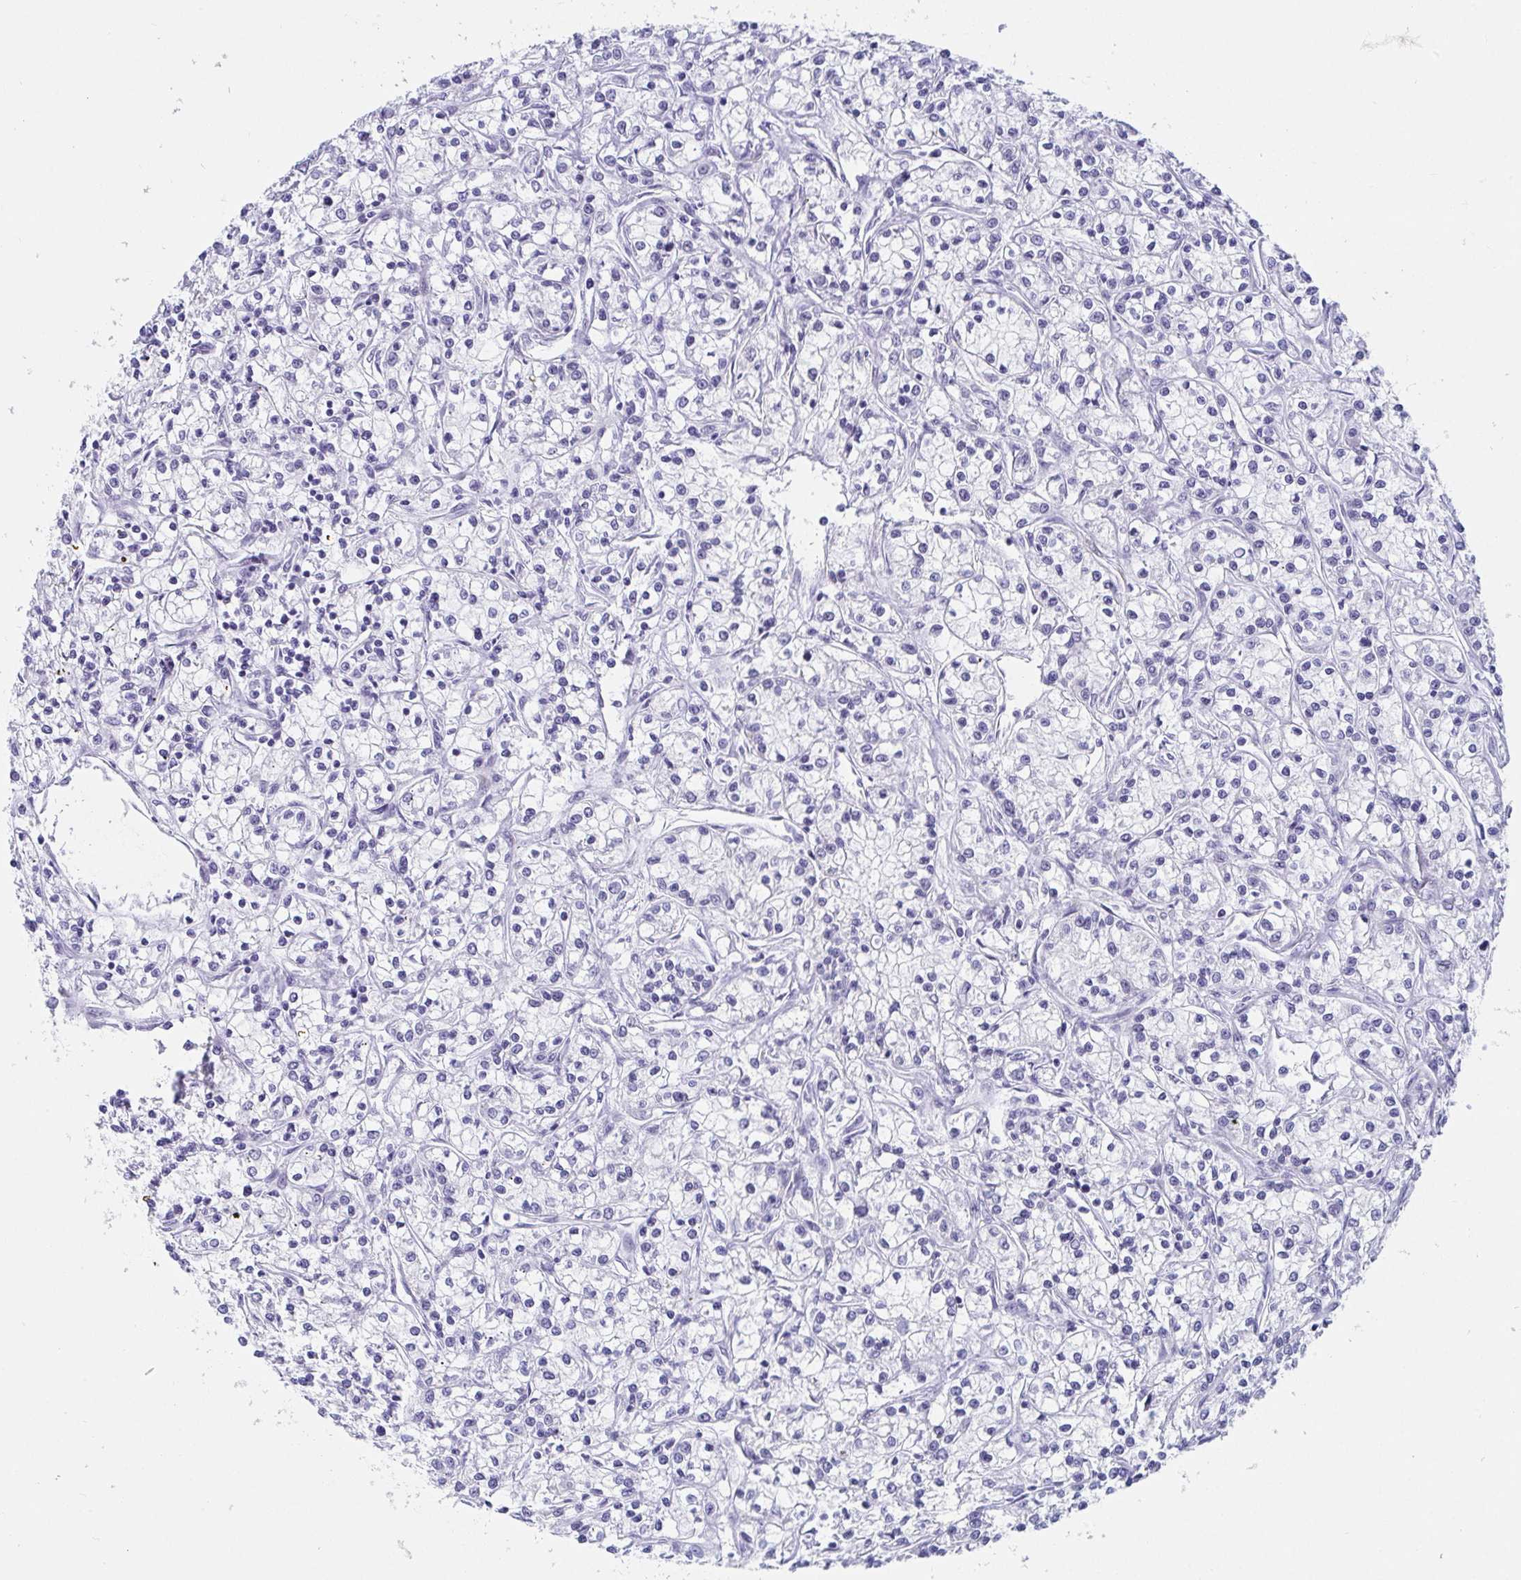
{"staining": {"intensity": "negative", "quantity": "none", "location": "none"}, "tissue": "renal cancer", "cell_type": "Tumor cells", "image_type": "cancer", "snomed": [{"axis": "morphology", "description": "Adenocarcinoma, NOS"}, {"axis": "topography", "description": "Kidney"}], "caption": "Tumor cells are negative for brown protein staining in adenocarcinoma (renal).", "gene": "WDR72", "patient": {"sex": "female", "age": 59}}